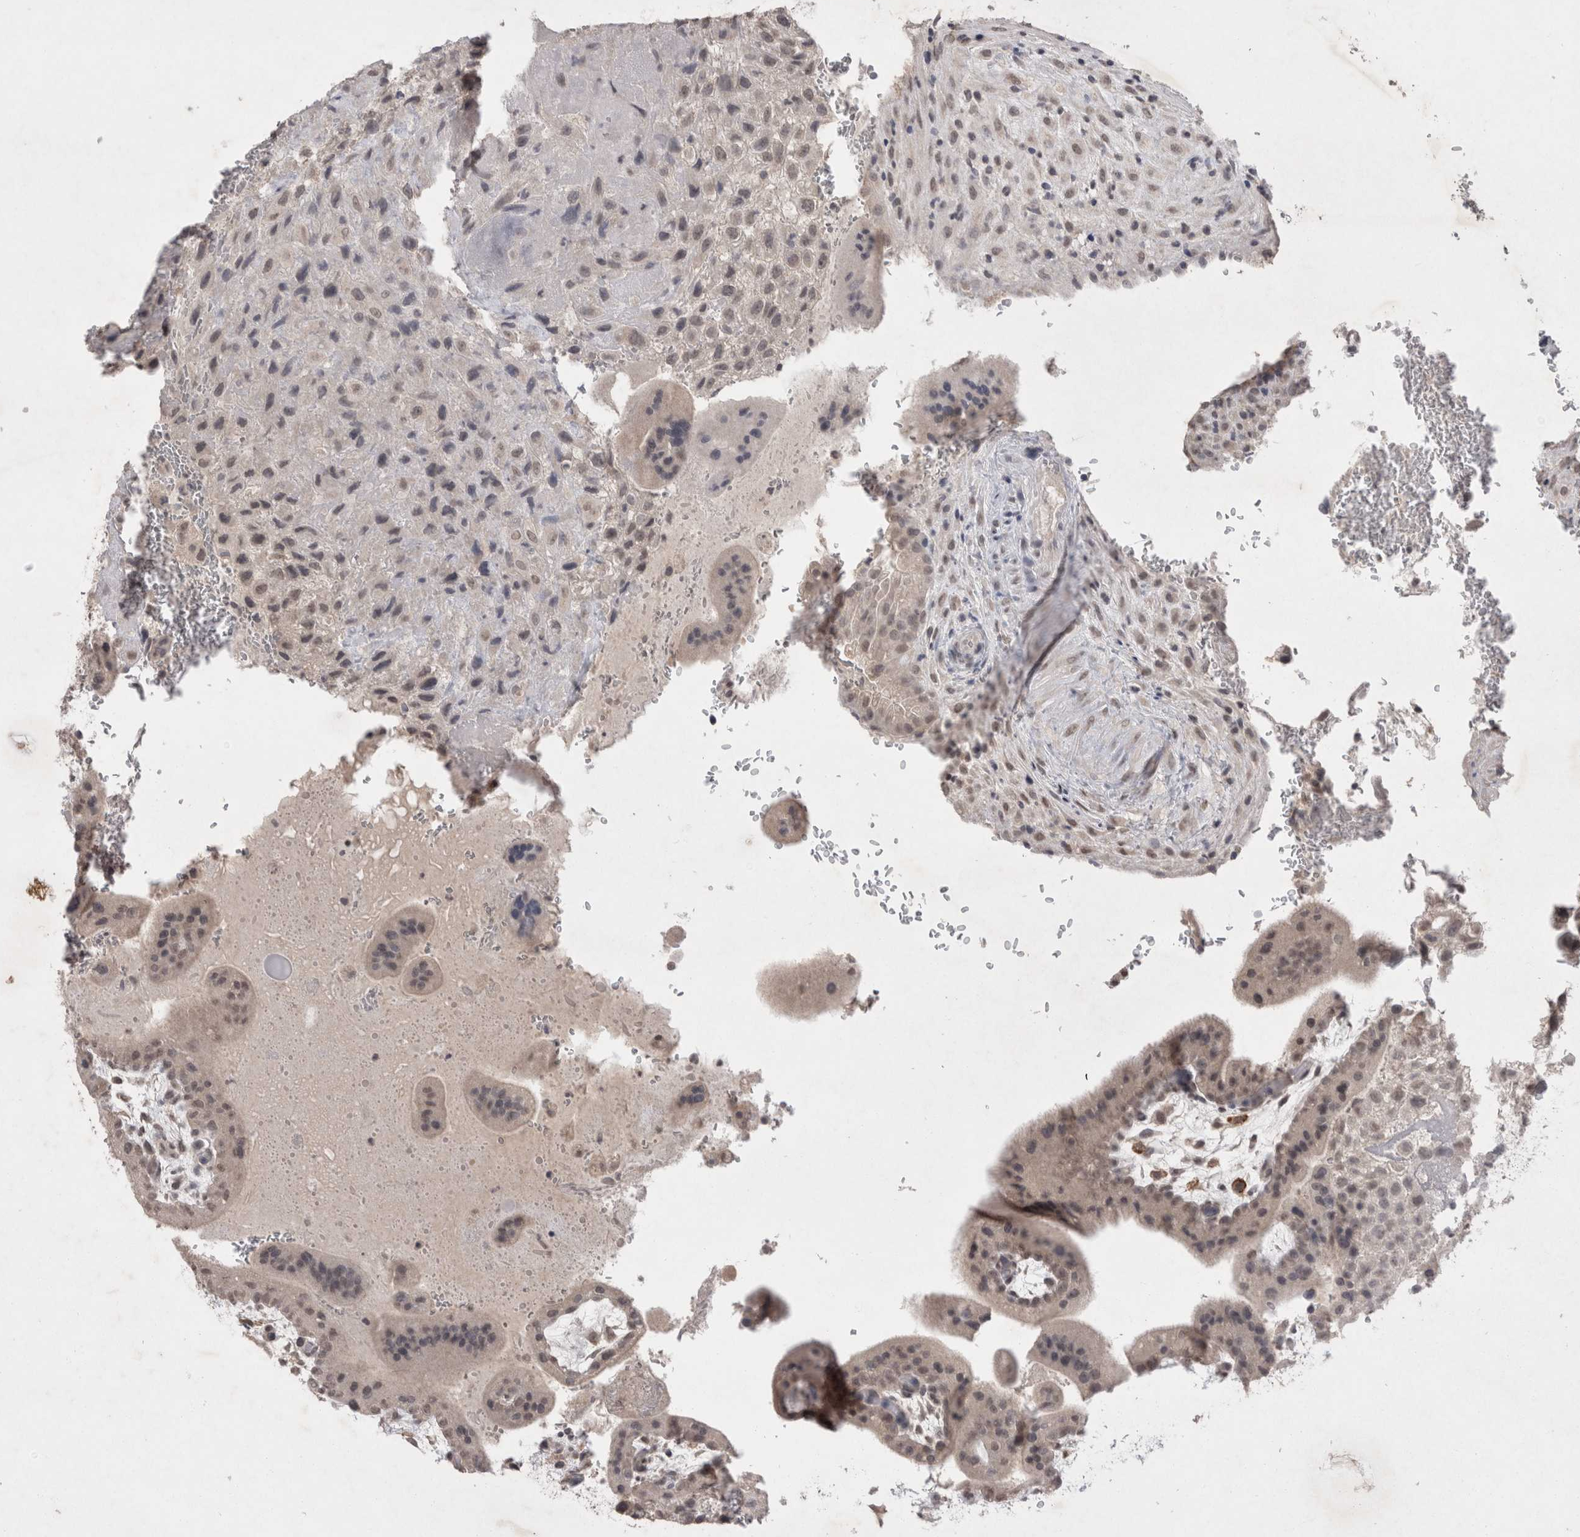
{"staining": {"intensity": "weak", "quantity": ">75%", "location": "nuclear"}, "tissue": "placenta", "cell_type": "Decidual cells", "image_type": "normal", "snomed": [{"axis": "morphology", "description": "Normal tissue, NOS"}, {"axis": "topography", "description": "Placenta"}], "caption": "Approximately >75% of decidual cells in unremarkable human placenta show weak nuclear protein positivity as visualized by brown immunohistochemical staining.", "gene": "LYVE1", "patient": {"sex": "female", "age": 35}}